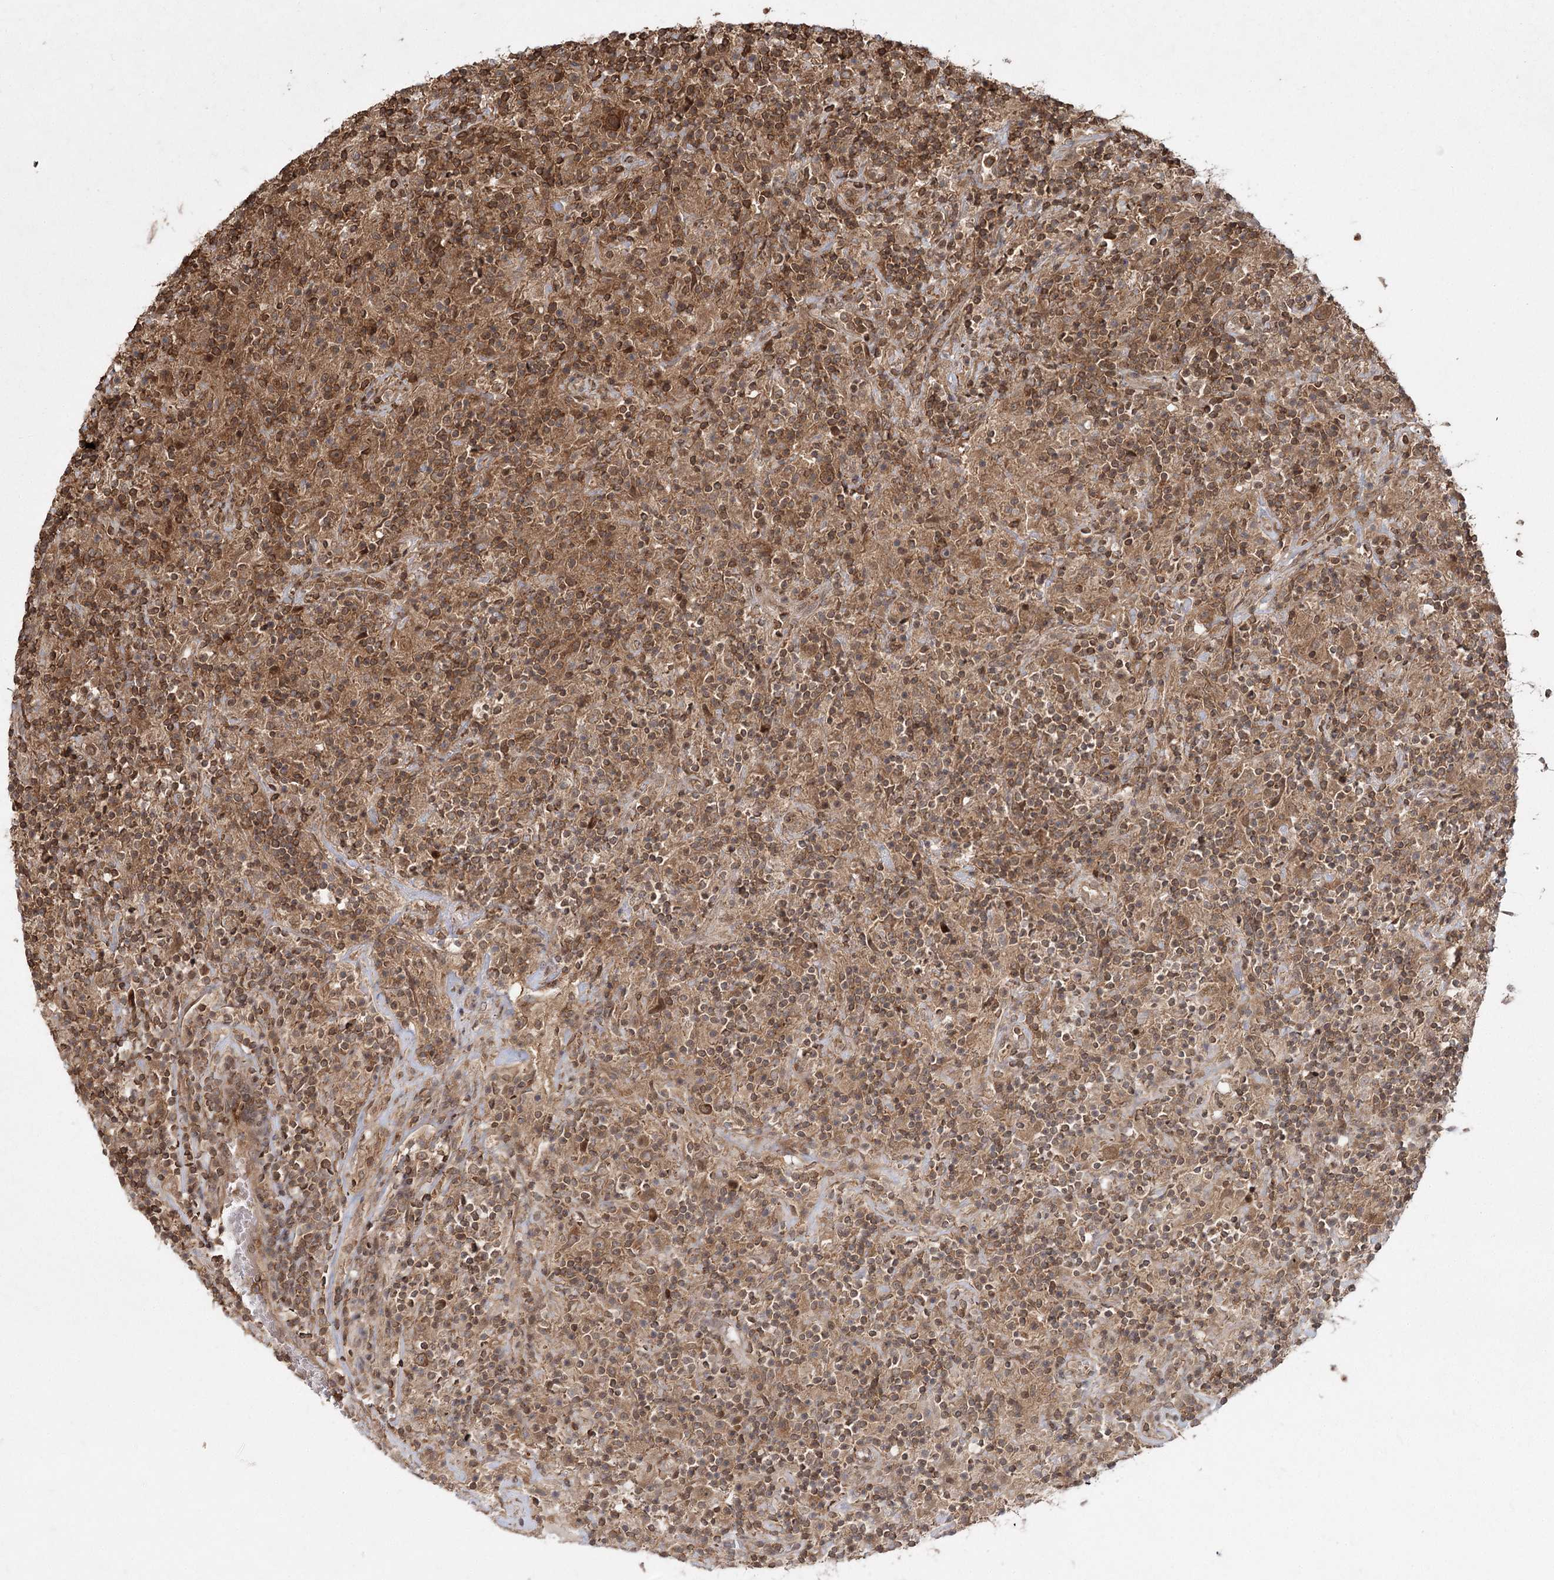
{"staining": {"intensity": "moderate", "quantity": ">75%", "location": "cytoplasmic/membranous"}, "tissue": "lymphoma", "cell_type": "Tumor cells", "image_type": "cancer", "snomed": [{"axis": "morphology", "description": "Hodgkin's disease, NOS"}, {"axis": "topography", "description": "Lymph node"}], "caption": "Protein positivity by IHC demonstrates moderate cytoplasmic/membranous expression in about >75% of tumor cells in Hodgkin's disease. (DAB IHC, brown staining for protein, blue staining for nuclei).", "gene": "MDFIC", "patient": {"sex": "male", "age": 70}}